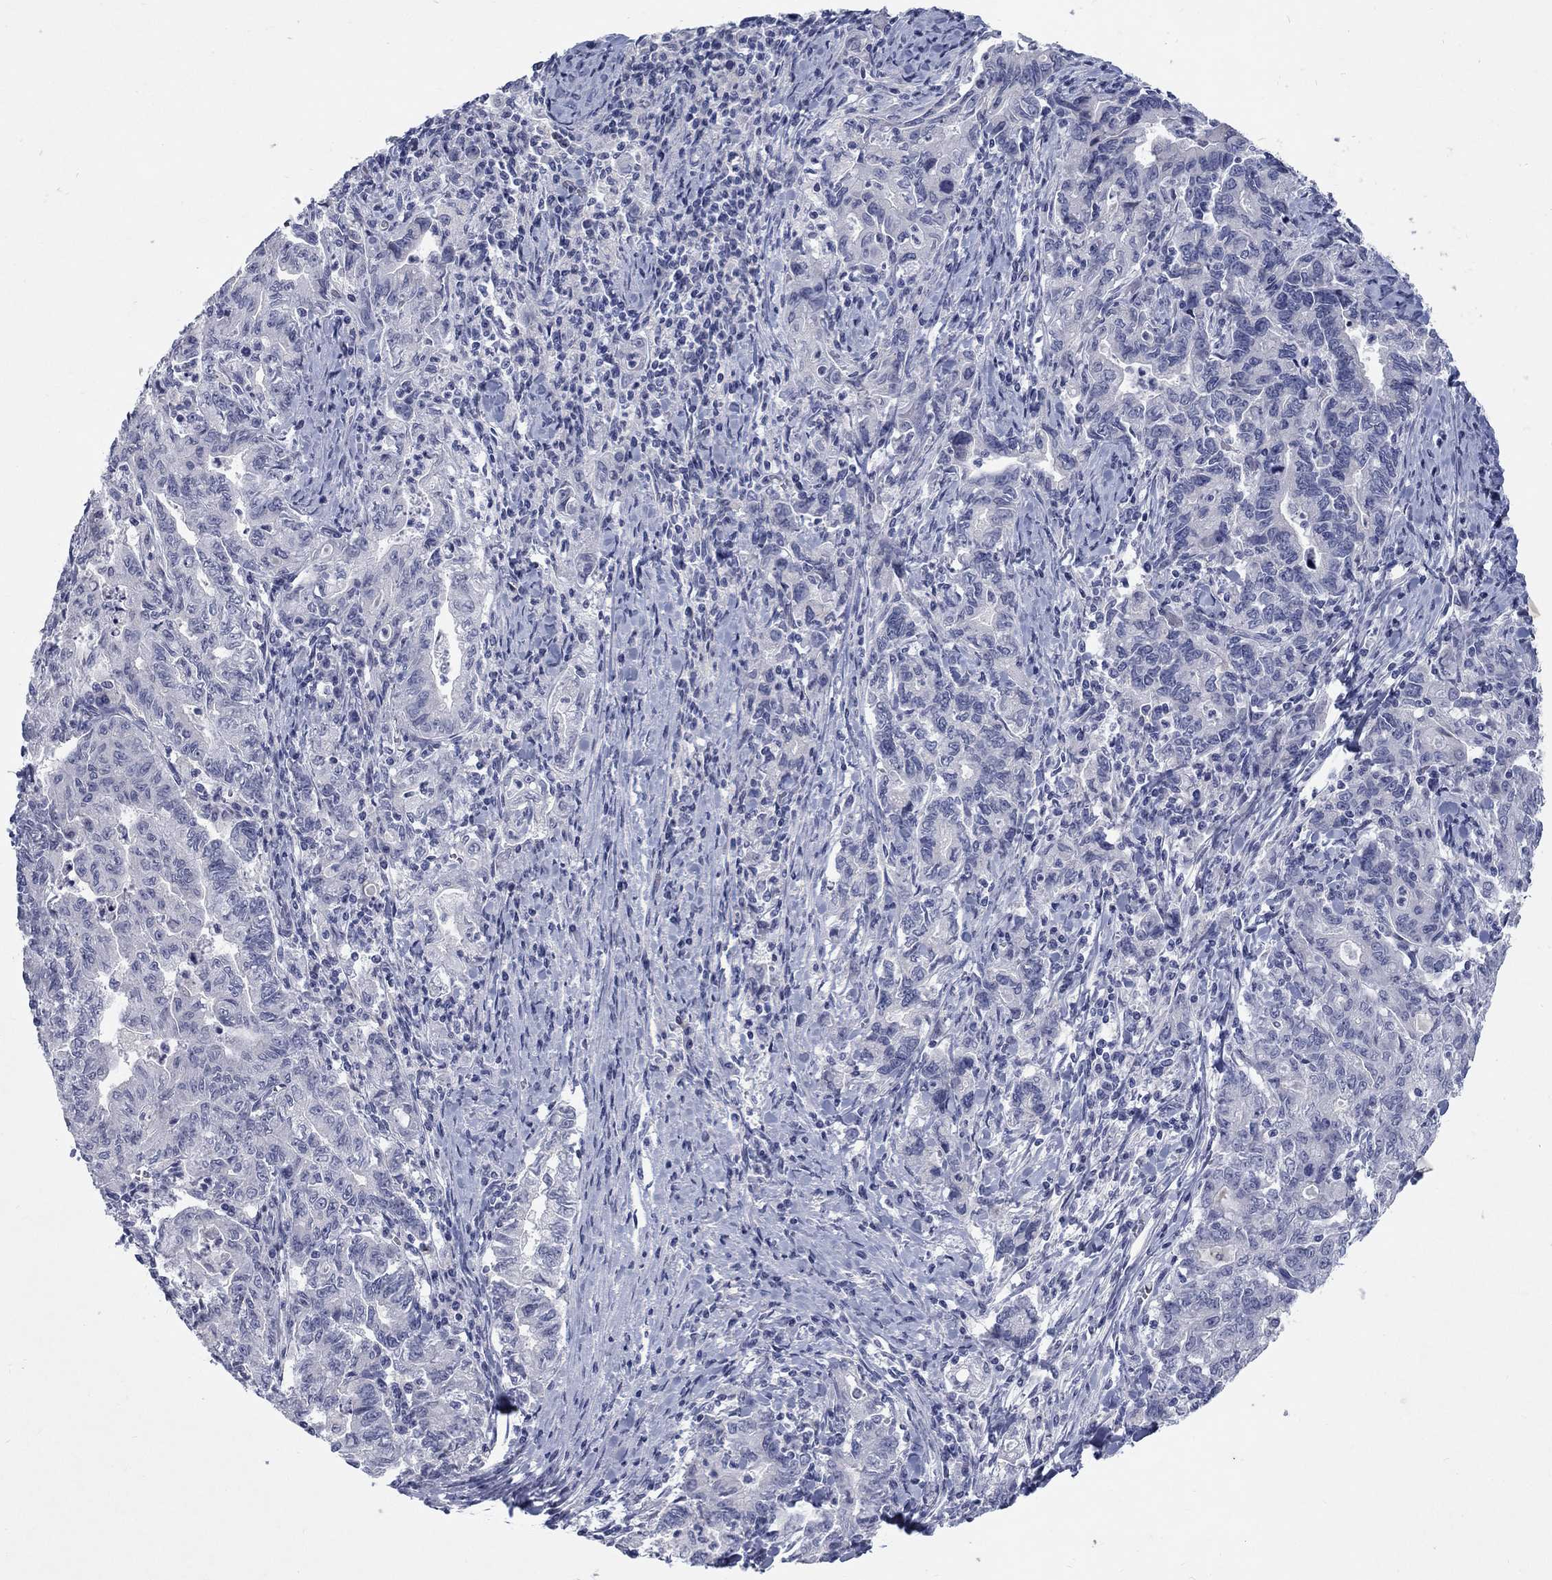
{"staining": {"intensity": "negative", "quantity": "none", "location": "none"}, "tissue": "stomach cancer", "cell_type": "Tumor cells", "image_type": "cancer", "snomed": [{"axis": "morphology", "description": "Adenocarcinoma, NOS"}, {"axis": "topography", "description": "Stomach, upper"}], "caption": "This is an immunohistochemistry (IHC) image of stomach adenocarcinoma. There is no expression in tumor cells.", "gene": "RFTN2", "patient": {"sex": "female", "age": 79}}